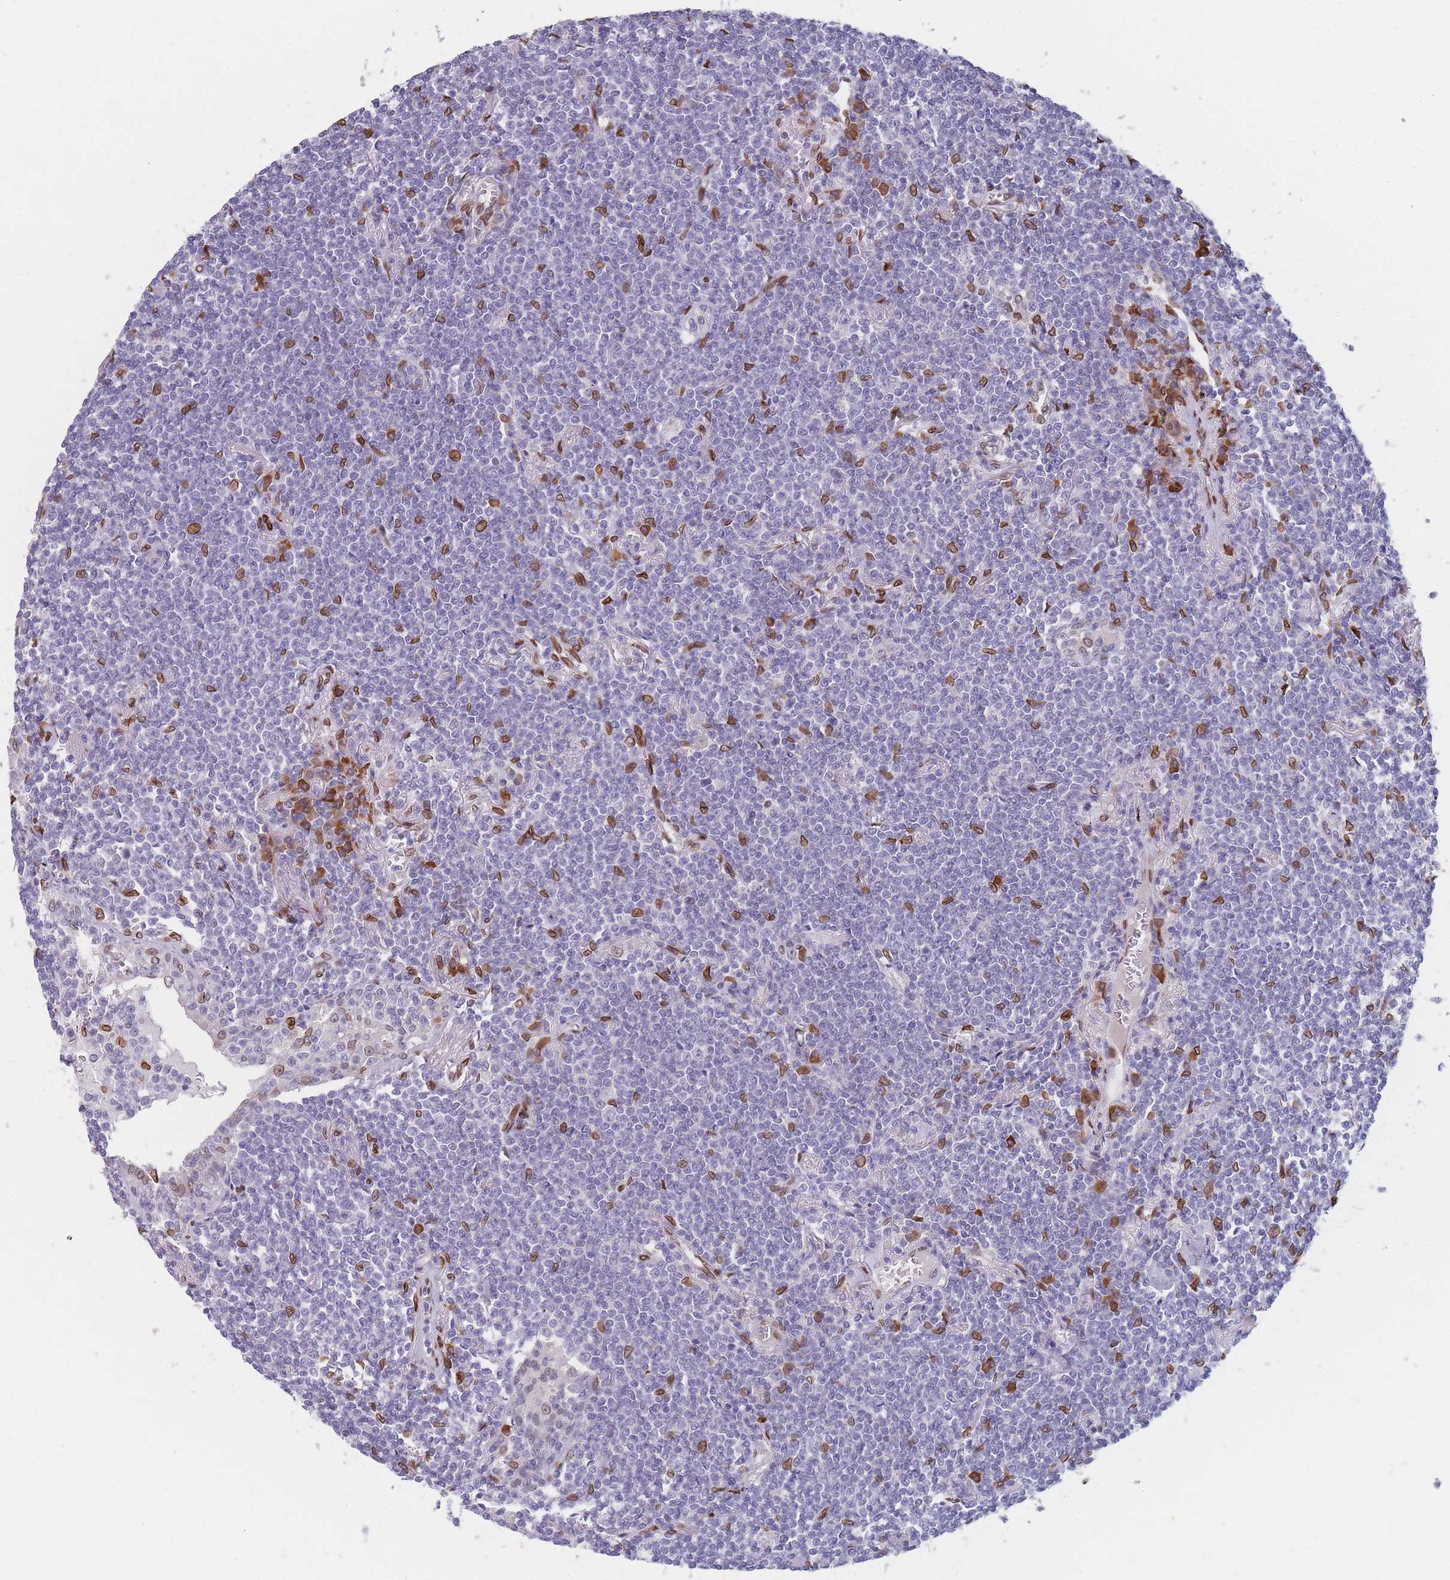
{"staining": {"intensity": "negative", "quantity": "none", "location": "none"}, "tissue": "lymphoma", "cell_type": "Tumor cells", "image_type": "cancer", "snomed": [{"axis": "morphology", "description": "Malignant lymphoma, non-Hodgkin's type, Low grade"}, {"axis": "topography", "description": "Lung"}], "caption": "Immunohistochemistry of human lymphoma reveals no expression in tumor cells. The staining was performed using DAB to visualize the protein expression in brown, while the nuclei were stained in blue with hematoxylin (Magnification: 20x).", "gene": "ZBTB1", "patient": {"sex": "female", "age": 71}}